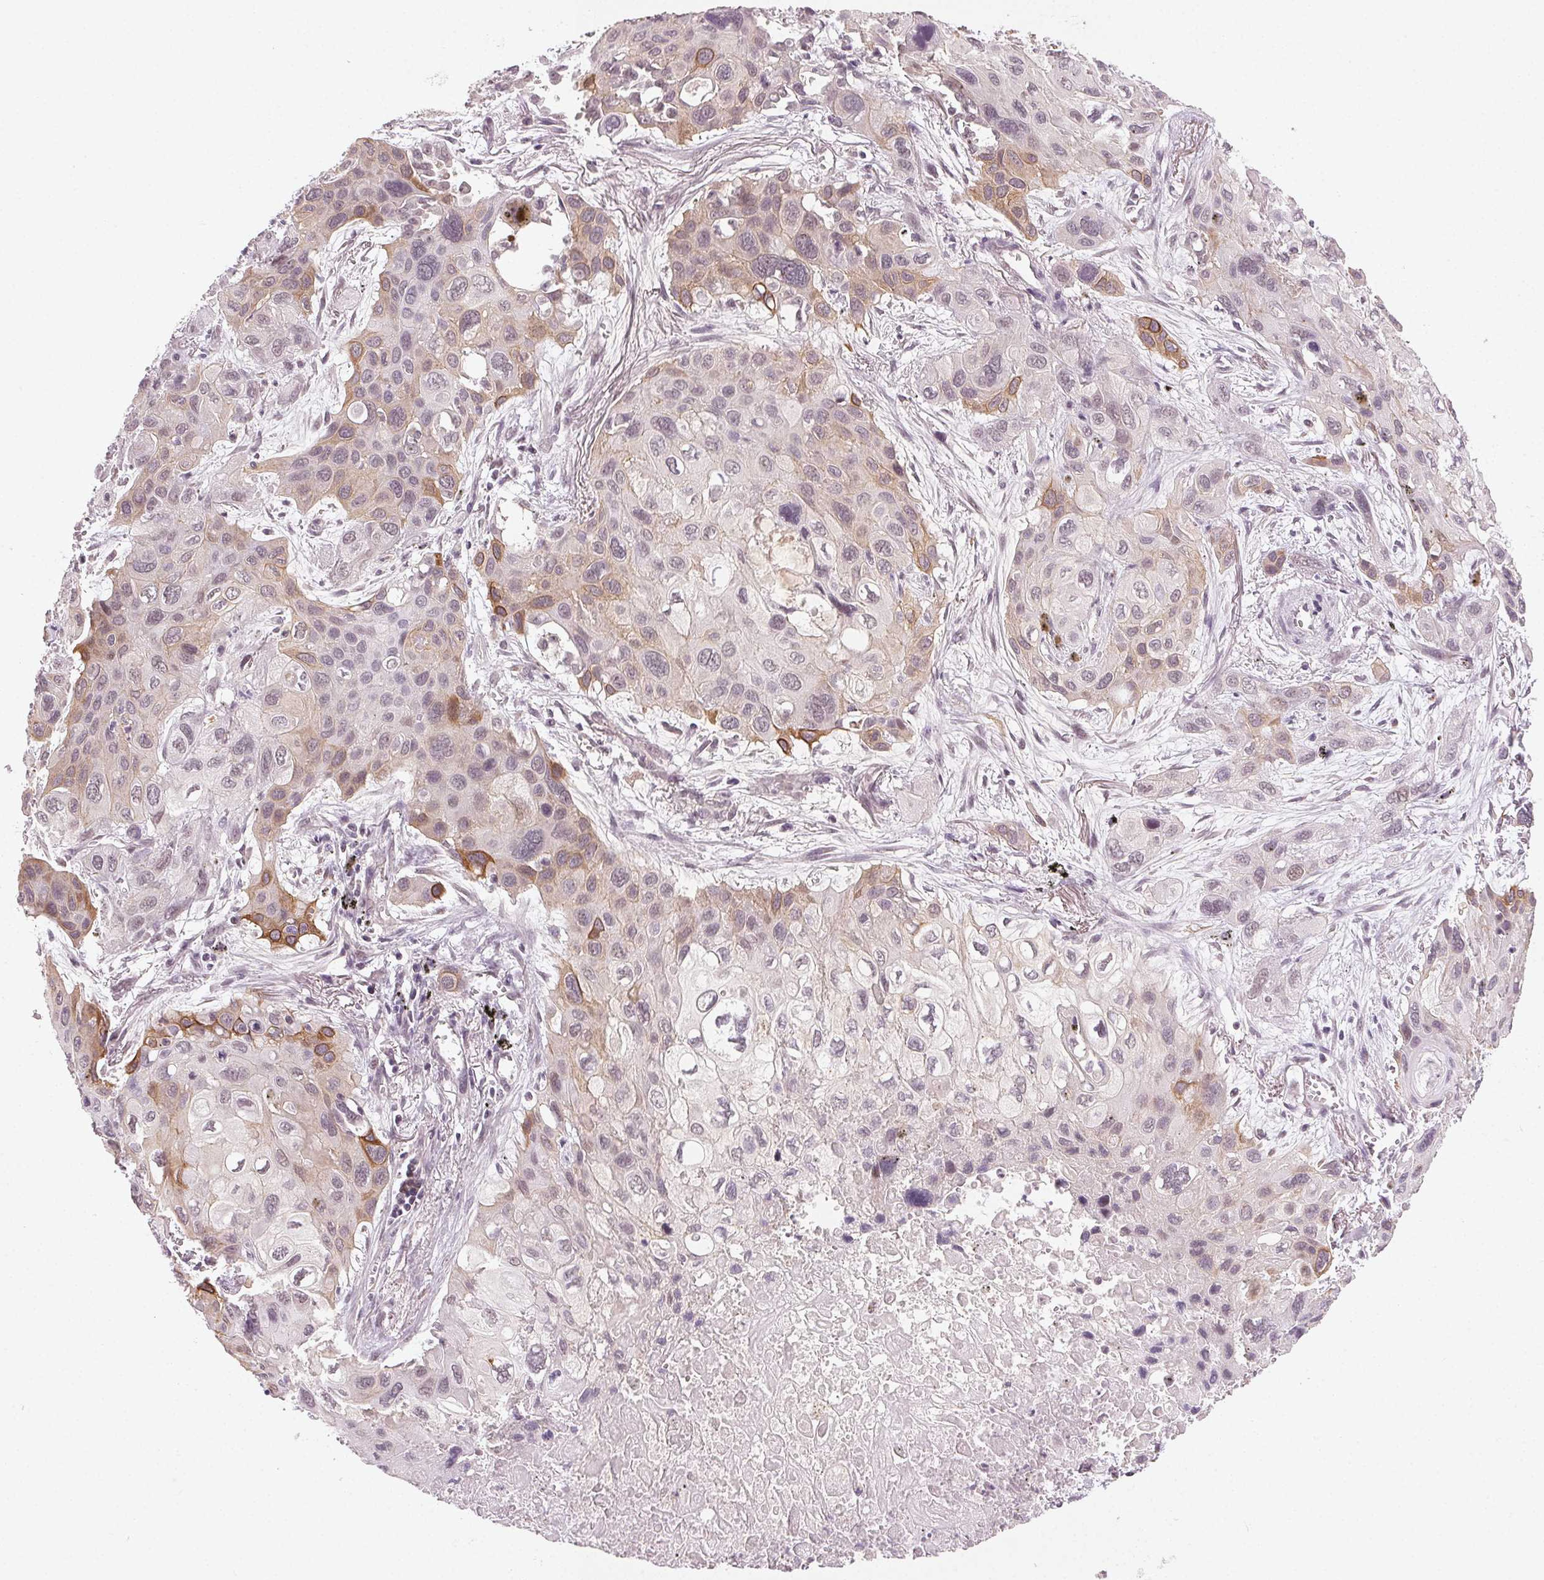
{"staining": {"intensity": "moderate", "quantity": "<25%", "location": "nuclear"}, "tissue": "lung cancer", "cell_type": "Tumor cells", "image_type": "cancer", "snomed": [{"axis": "morphology", "description": "Squamous cell carcinoma, NOS"}, {"axis": "morphology", "description": "Squamous cell carcinoma, metastatic, NOS"}, {"axis": "topography", "description": "Lung"}], "caption": "Immunohistochemical staining of lung cancer (metastatic squamous cell carcinoma) demonstrates low levels of moderate nuclear positivity in approximately <25% of tumor cells.", "gene": "TUB", "patient": {"sex": "male", "age": 59}}